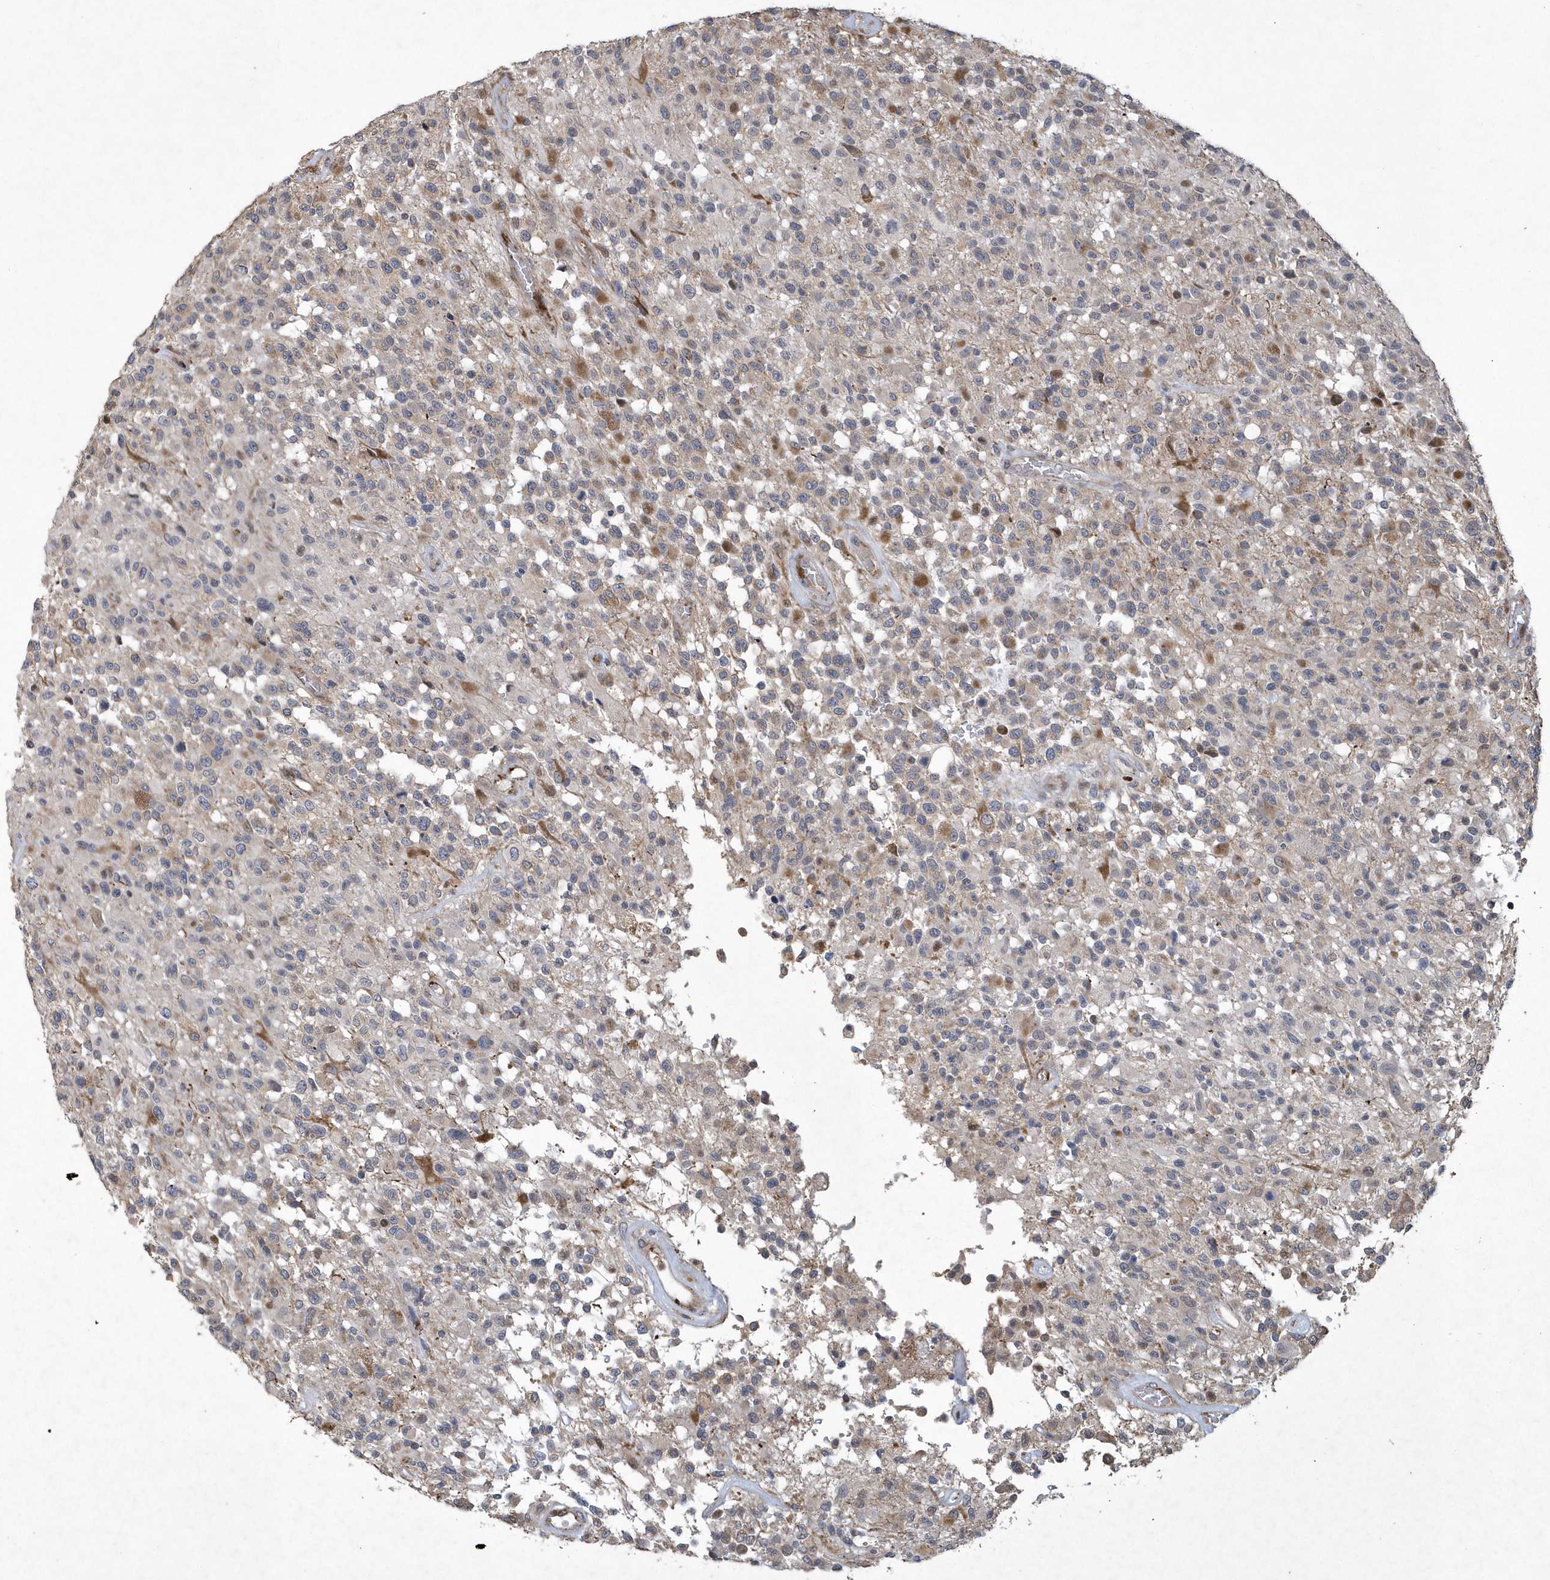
{"staining": {"intensity": "weak", "quantity": "25%-75%", "location": "cytoplasmic/membranous"}, "tissue": "glioma", "cell_type": "Tumor cells", "image_type": "cancer", "snomed": [{"axis": "morphology", "description": "Glioma, malignant, High grade"}, {"axis": "morphology", "description": "Glioblastoma, NOS"}, {"axis": "topography", "description": "Brain"}], "caption": "Weak cytoplasmic/membranous protein staining is appreciated in approximately 25%-75% of tumor cells in malignant glioma (high-grade).", "gene": "N4BP2", "patient": {"sex": "male", "age": 60}}